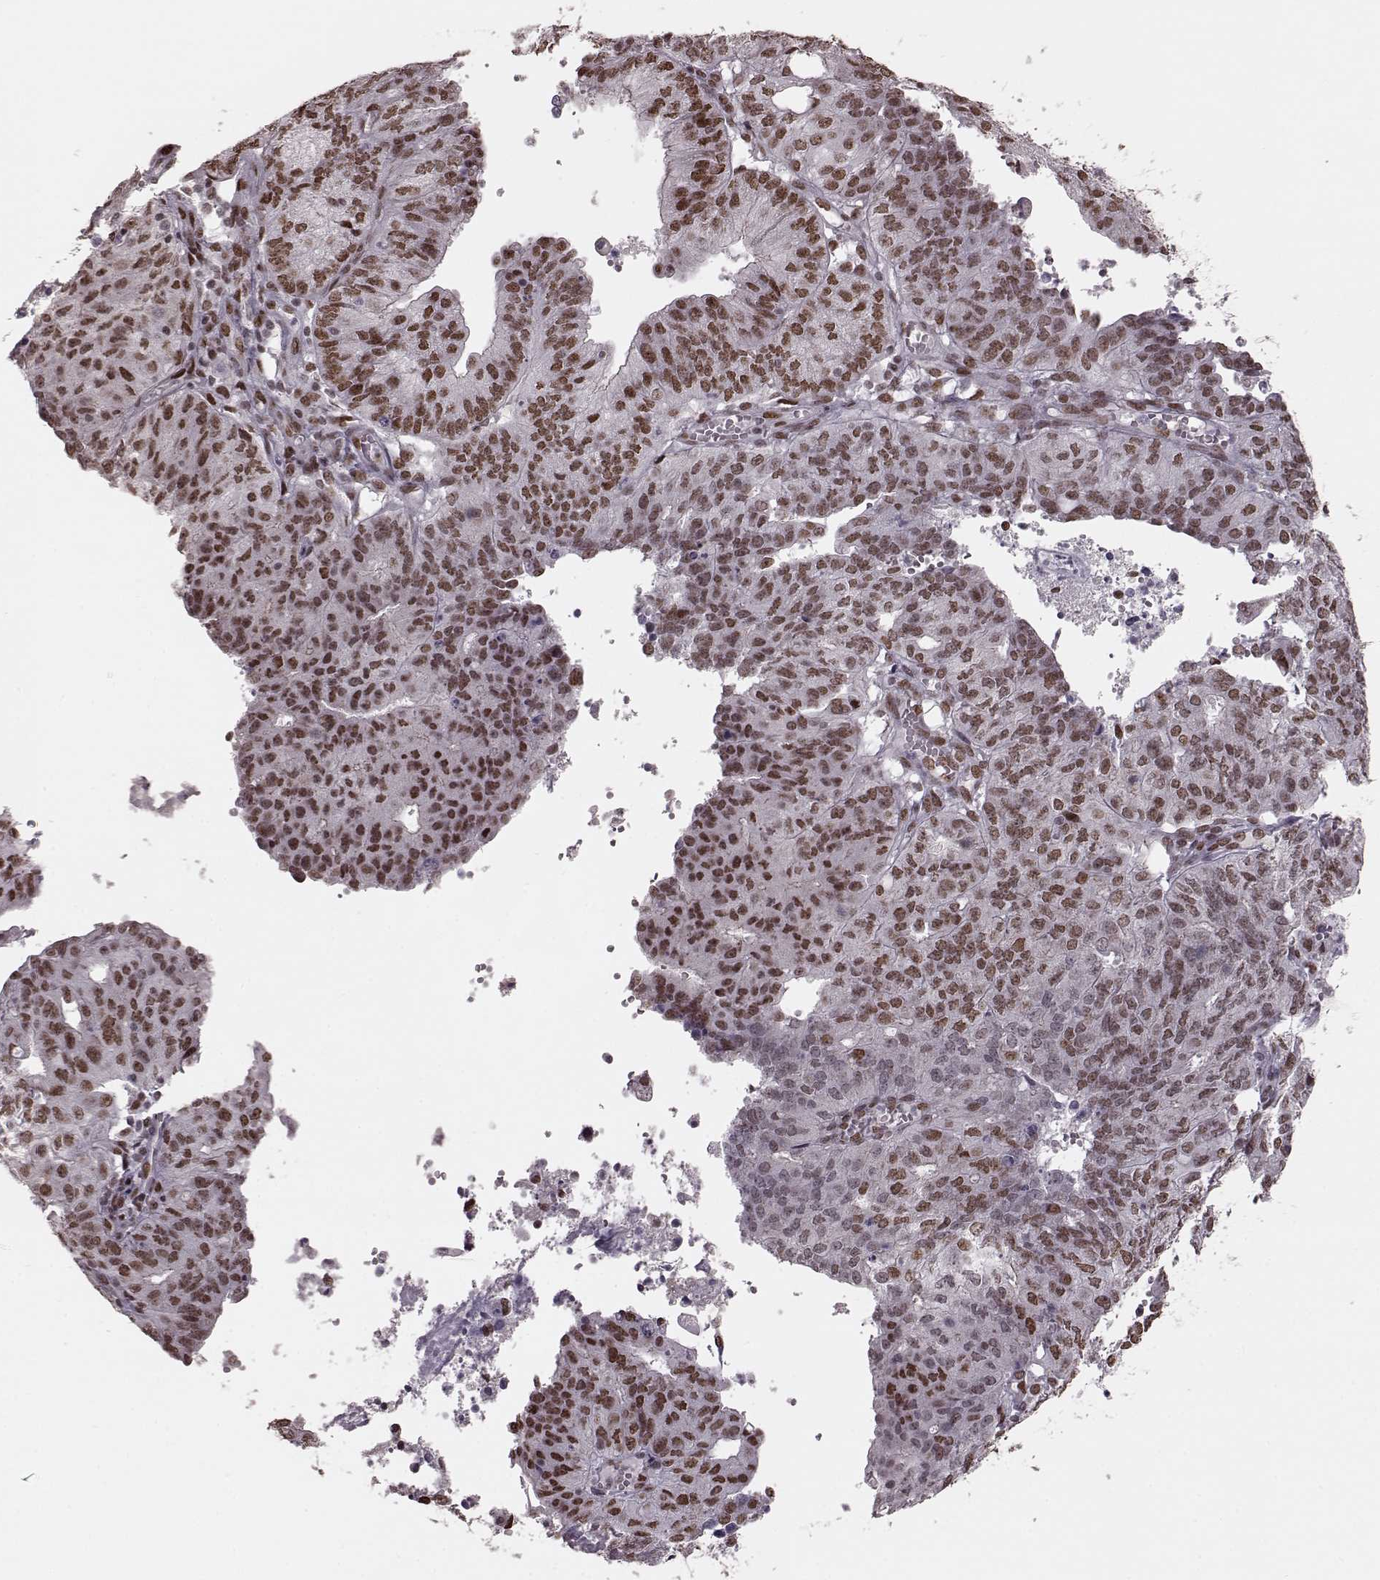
{"staining": {"intensity": "moderate", "quantity": ">75%", "location": "nuclear"}, "tissue": "endometrial cancer", "cell_type": "Tumor cells", "image_type": "cancer", "snomed": [{"axis": "morphology", "description": "Adenocarcinoma, NOS"}, {"axis": "topography", "description": "Endometrium"}], "caption": "Endometrial cancer stained with a brown dye reveals moderate nuclear positive expression in approximately >75% of tumor cells.", "gene": "NR2C1", "patient": {"sex": "female", "age": 82}}